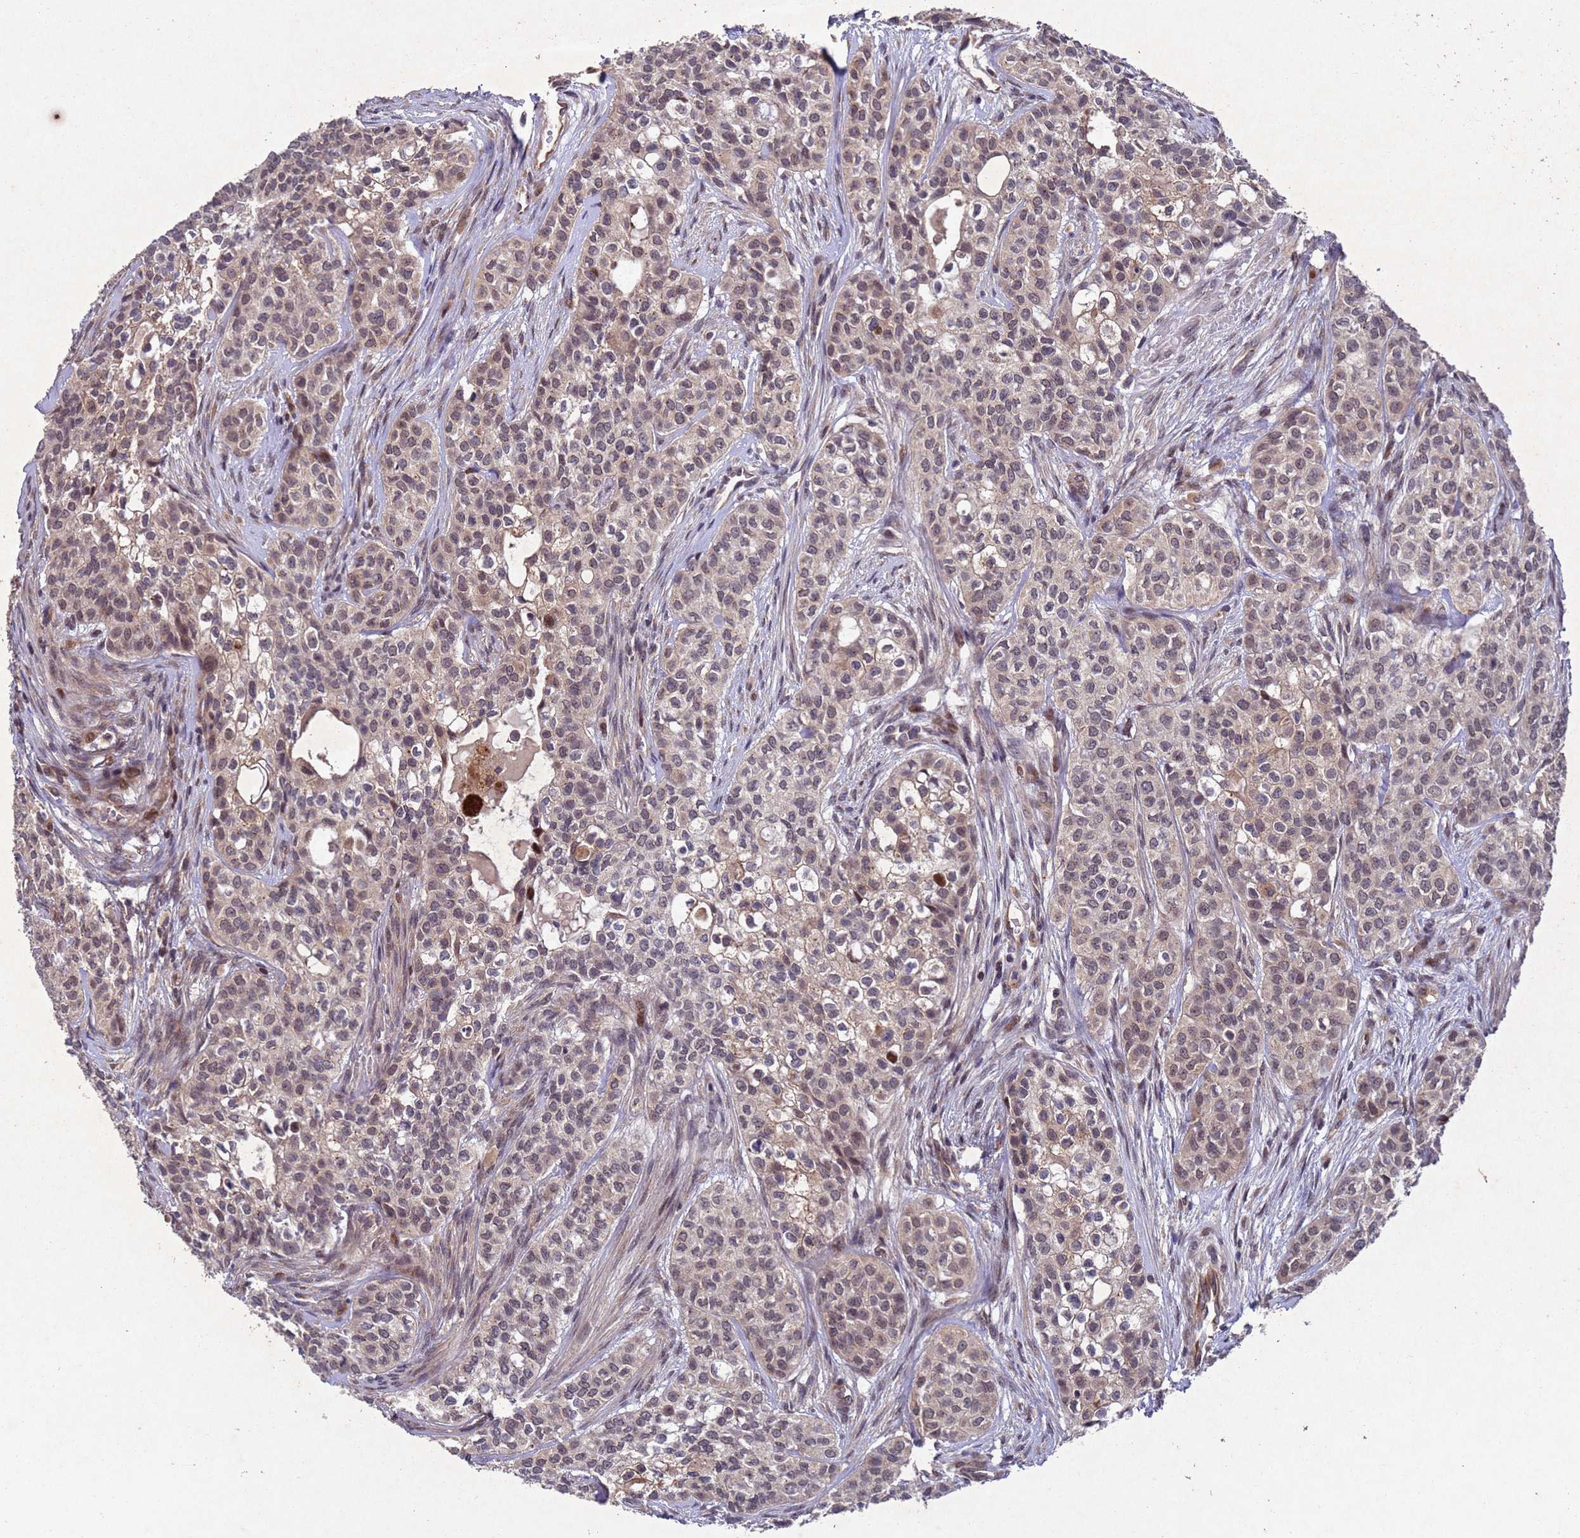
{"staining": {"intensity": "weak", "quantity": "25%-75%", "location": "cytoplasmic/membranous,nuclear"}, "tissue": "head and neck cancer", "cell_type": "Tumor cells", "image_type": "cancer", "snomed": [{"axis": "morphology", "description": "Adenocarcinoma, NOS"}, {"axis": "topography", "description": "Head-Neck"}], "caption": "High-magnification brightfield microscopy of head and neck cancer (adenocarcinoma) stained with DAB (brown) and counterstained with hematoxylin (blue). tumor cells exhibit weak cytoplasmic/membranous and nuclear staining is appreciated in approximately25%-75% of cells.", "gene": "TBK1", "patient": {"sex": "male", "age": 81}}